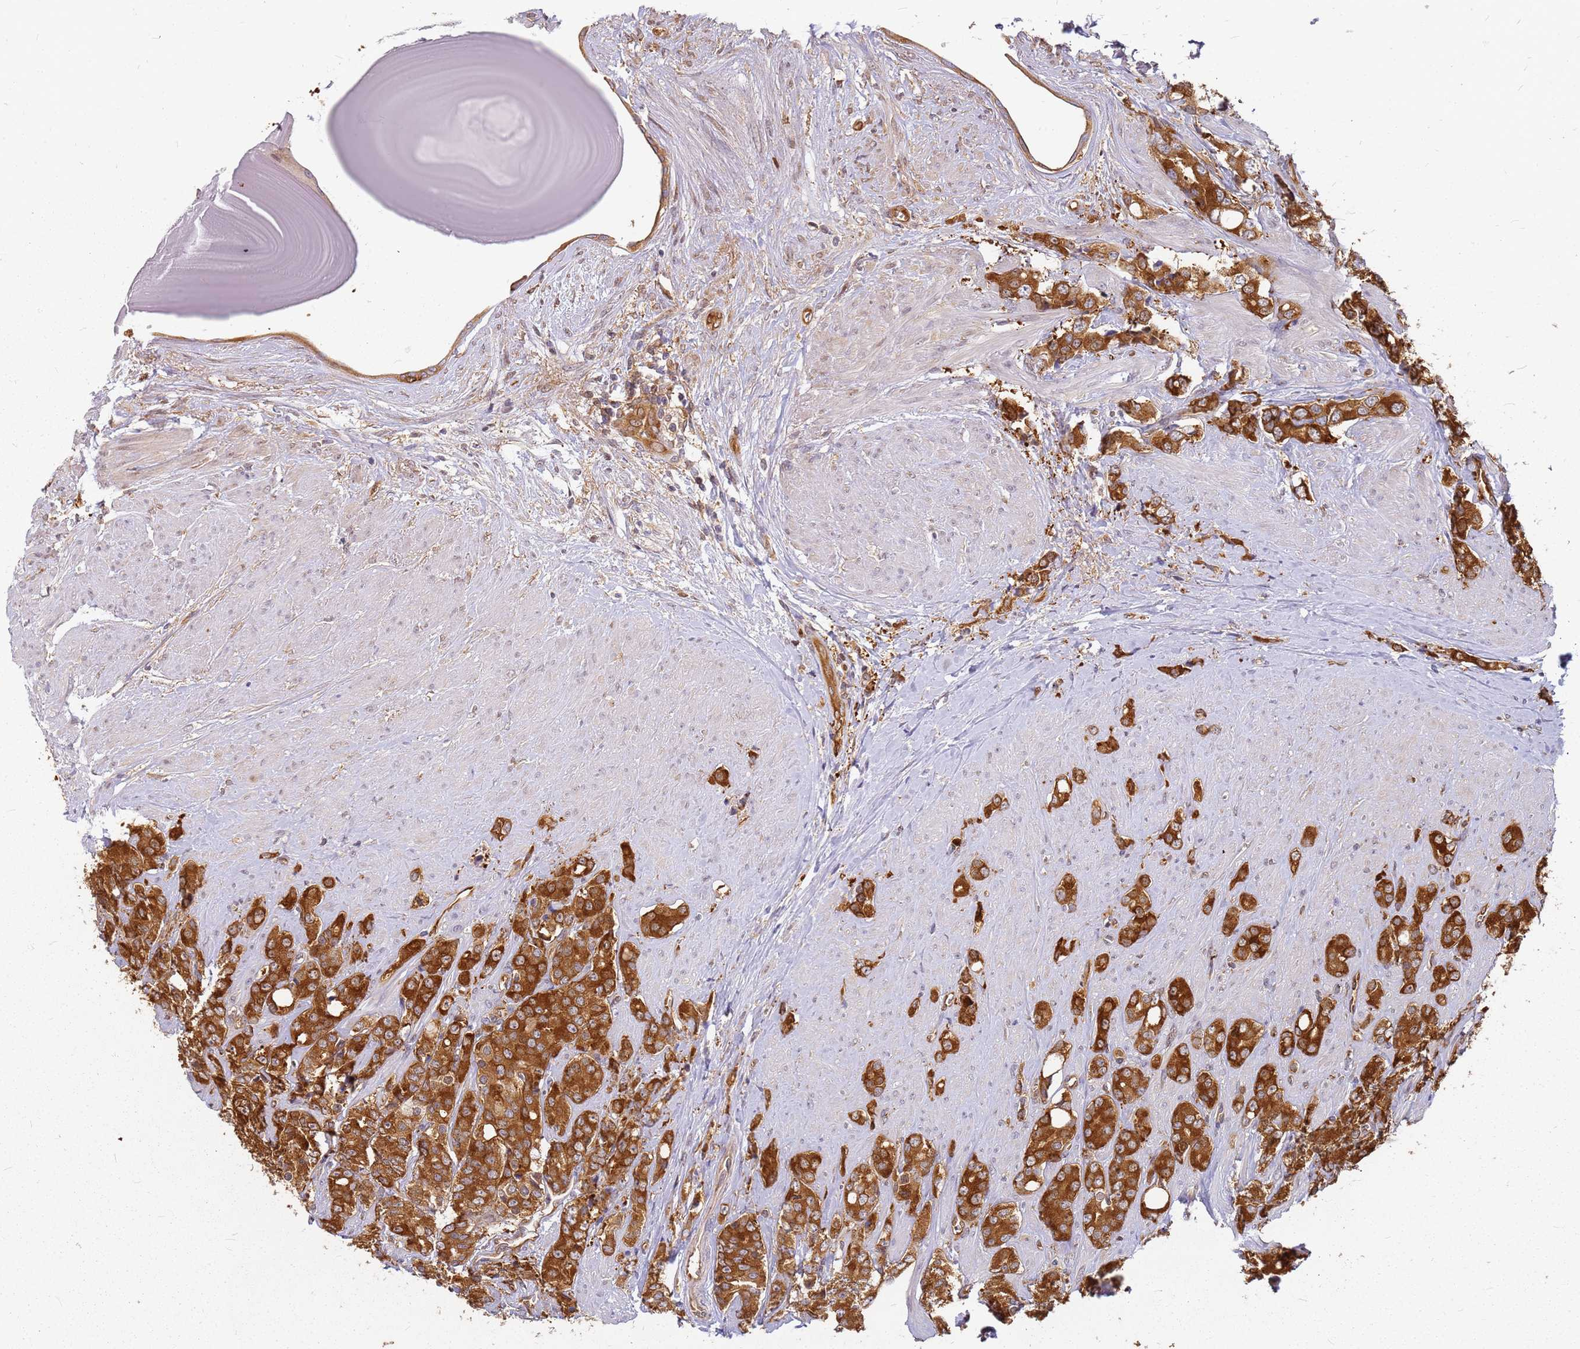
{"staining": {"intensity": "strong", "quantity": ">75%", "location": "cytoplasmic/membranous"}, "tissue": "prostate cancer", "cell_type": "Tumor cells", "image_type": "cancer", "snomed": [{"axis": "morphology", "description": "Adenocarcinoma, High grade"}, {"axis": "topography", "description": "Prostate"}], "caption": "Prostate high-grade adenocarcinoma stained with a protein marker demonstrates strong staining in tumor cells.", "gene": "HDX", "patient": {"sex": "male", "age": 62}}